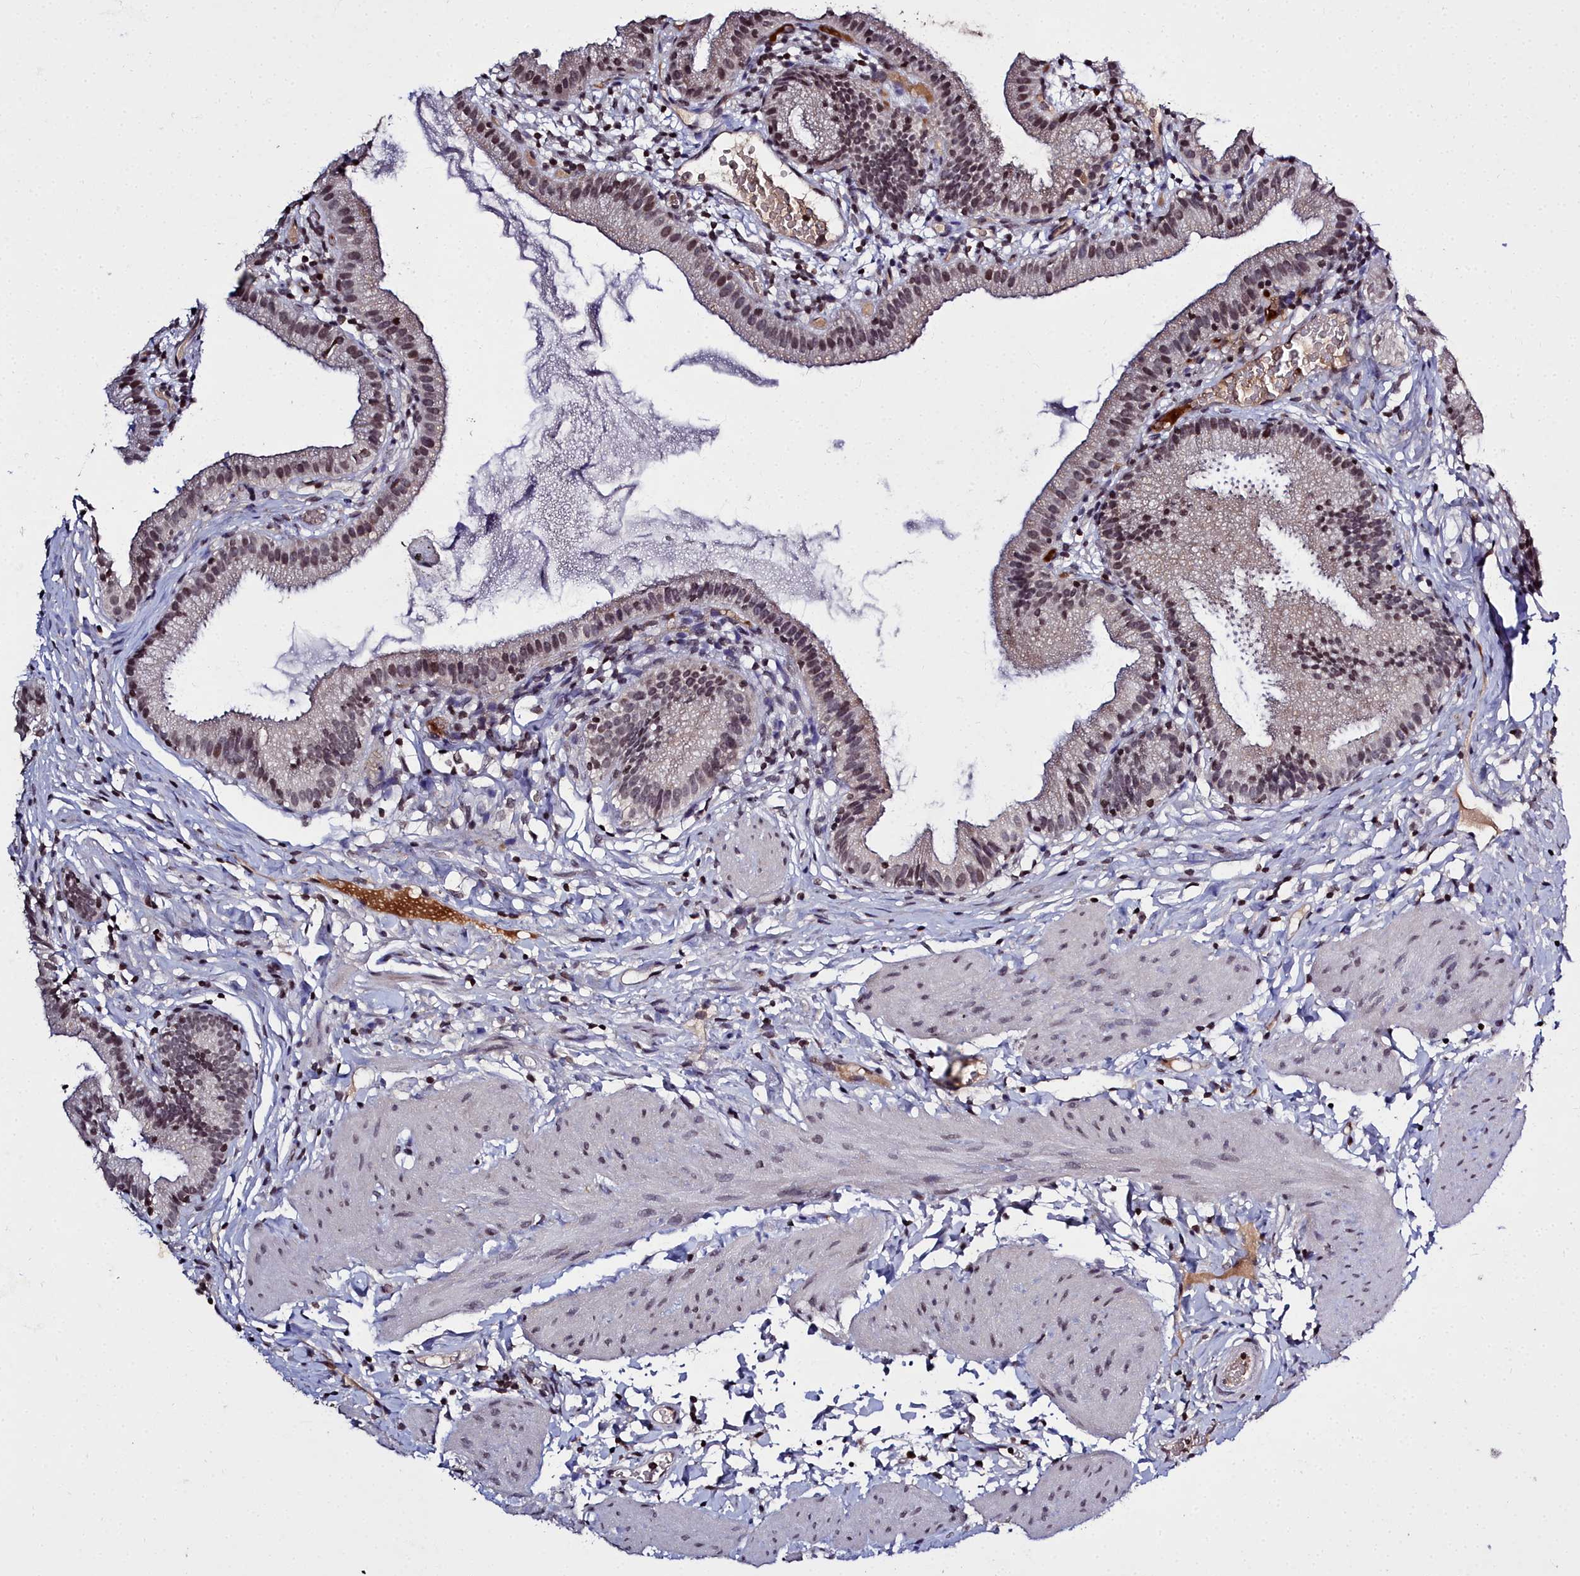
{"staining": {"intensity": "moderate", "quantity": "25%-75%", "location": "cytoplasmic/membranous,nuclear"}, "tissue": "gallbladder", "cell_type": "Glandular cells", "image_type": "normal", "snomed": [{"axis": "morphology", "description": "Normal tissue, NOS"}, {"axis": "topography", "description": "Gallbladder"}], "caption": "Protein expression analysis of benign gallbladder displays moderate cytoplasmic/membranous,nuclear expression in about 25%-75% of glandular cells. The staining was performed using DAB (3,3'-diaminobenzidine), with brown indicating positive protein expression. Nuclei are stained blue with hematoxylin.", "gene": "FZD4", "patient": {"sex": "female", "age": 46}}